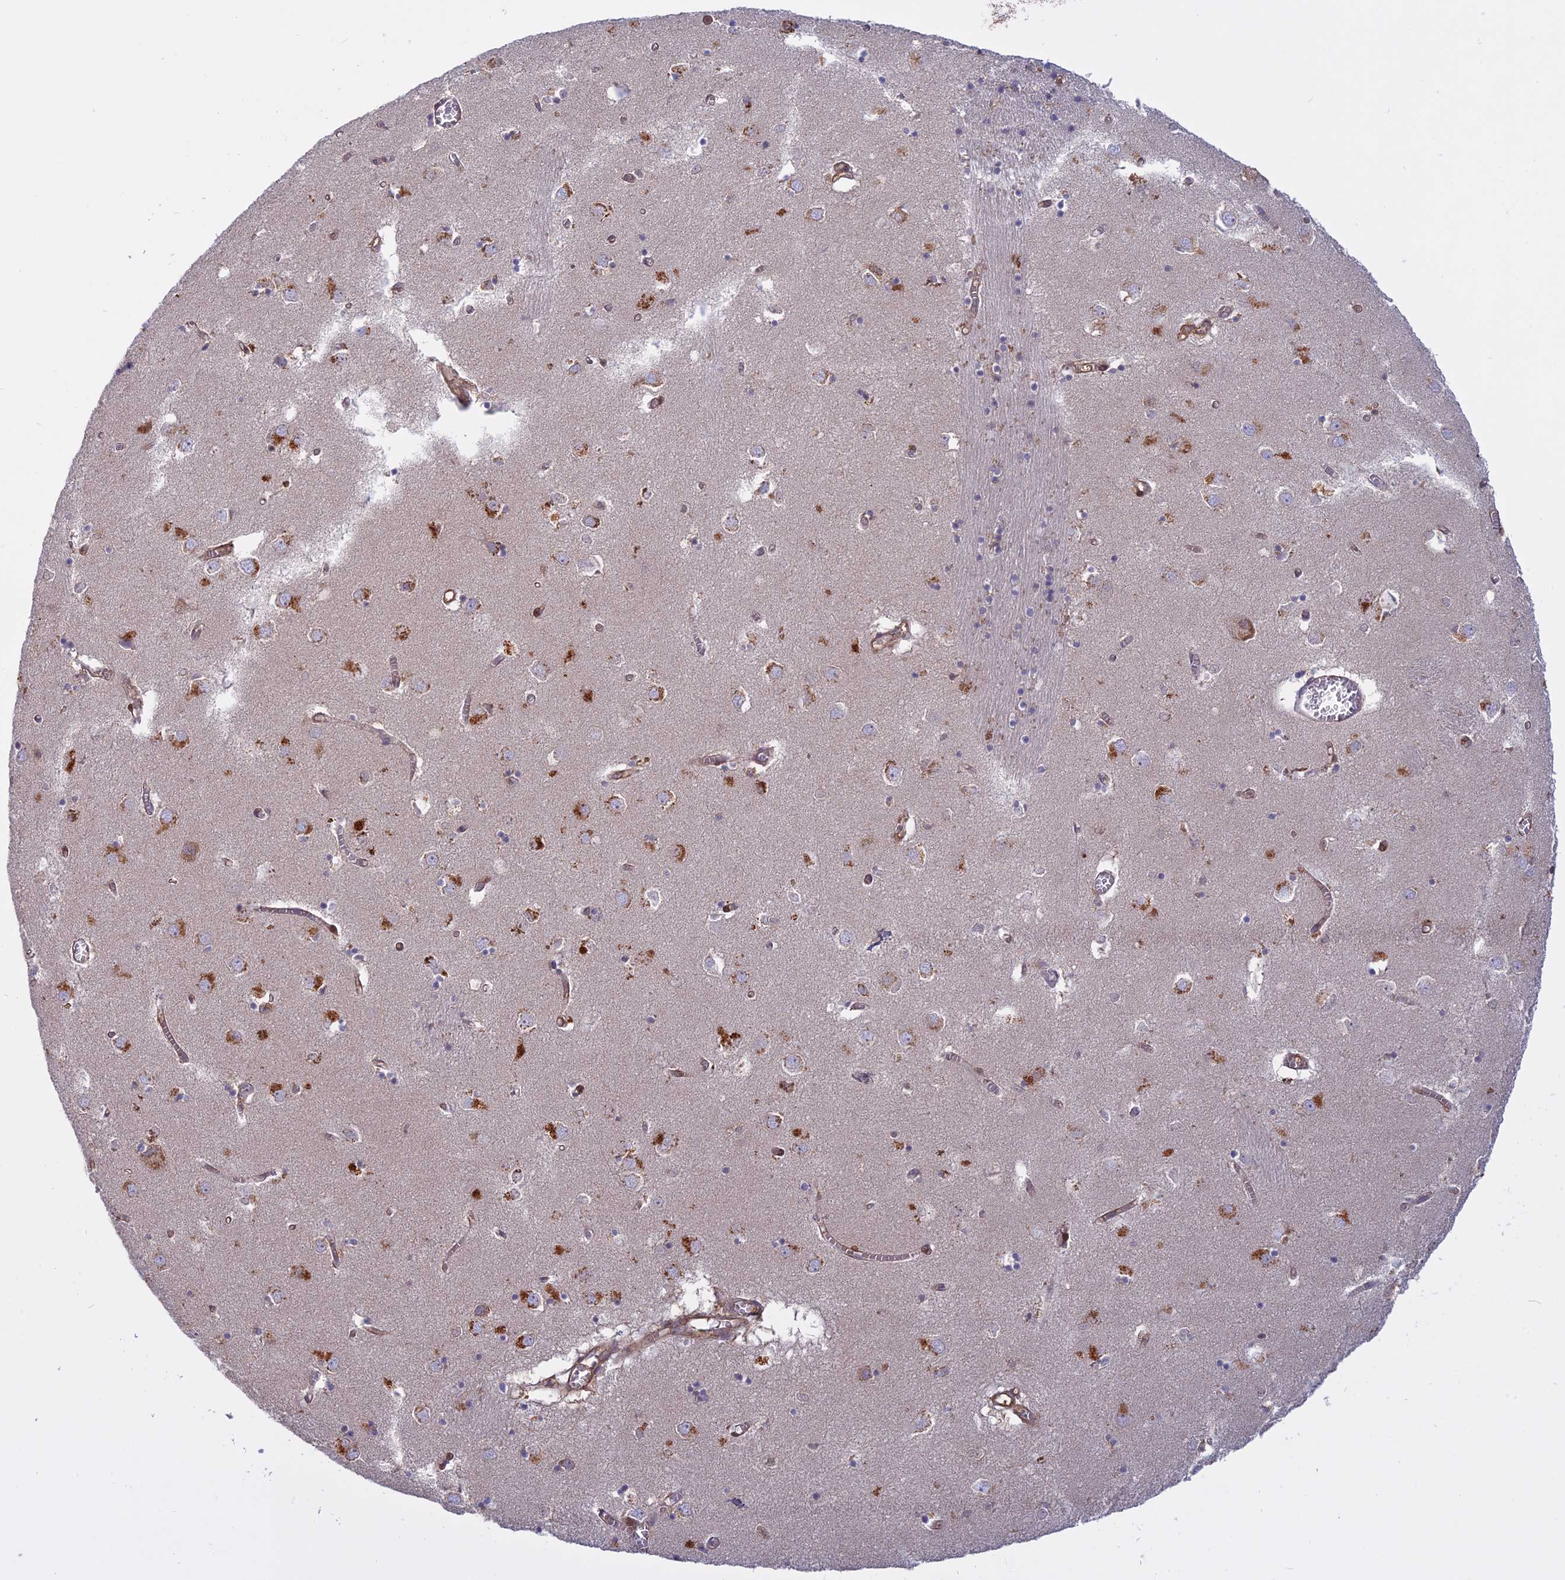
{"staining": {"intensity": "negative", "quantity": "none", "location": "none"}, "tissue": "caudate", "cell_type": "Glial cells", "image_type": "normal", "snomed": [{"axis": "morphology", "description": "Normal tissue, NOS"}, {"axis": "topography", "description": "Lateral ventricle wall"}], "caption": "The micrograph reveals no significant positivity in glial cells of caudate. (DAB (3,3'-diaminobenzidine) immunohistochemistry (IHC), high magnification).", "gene": "TMEM208", "patient": {"sex": "male", "age": 70}}